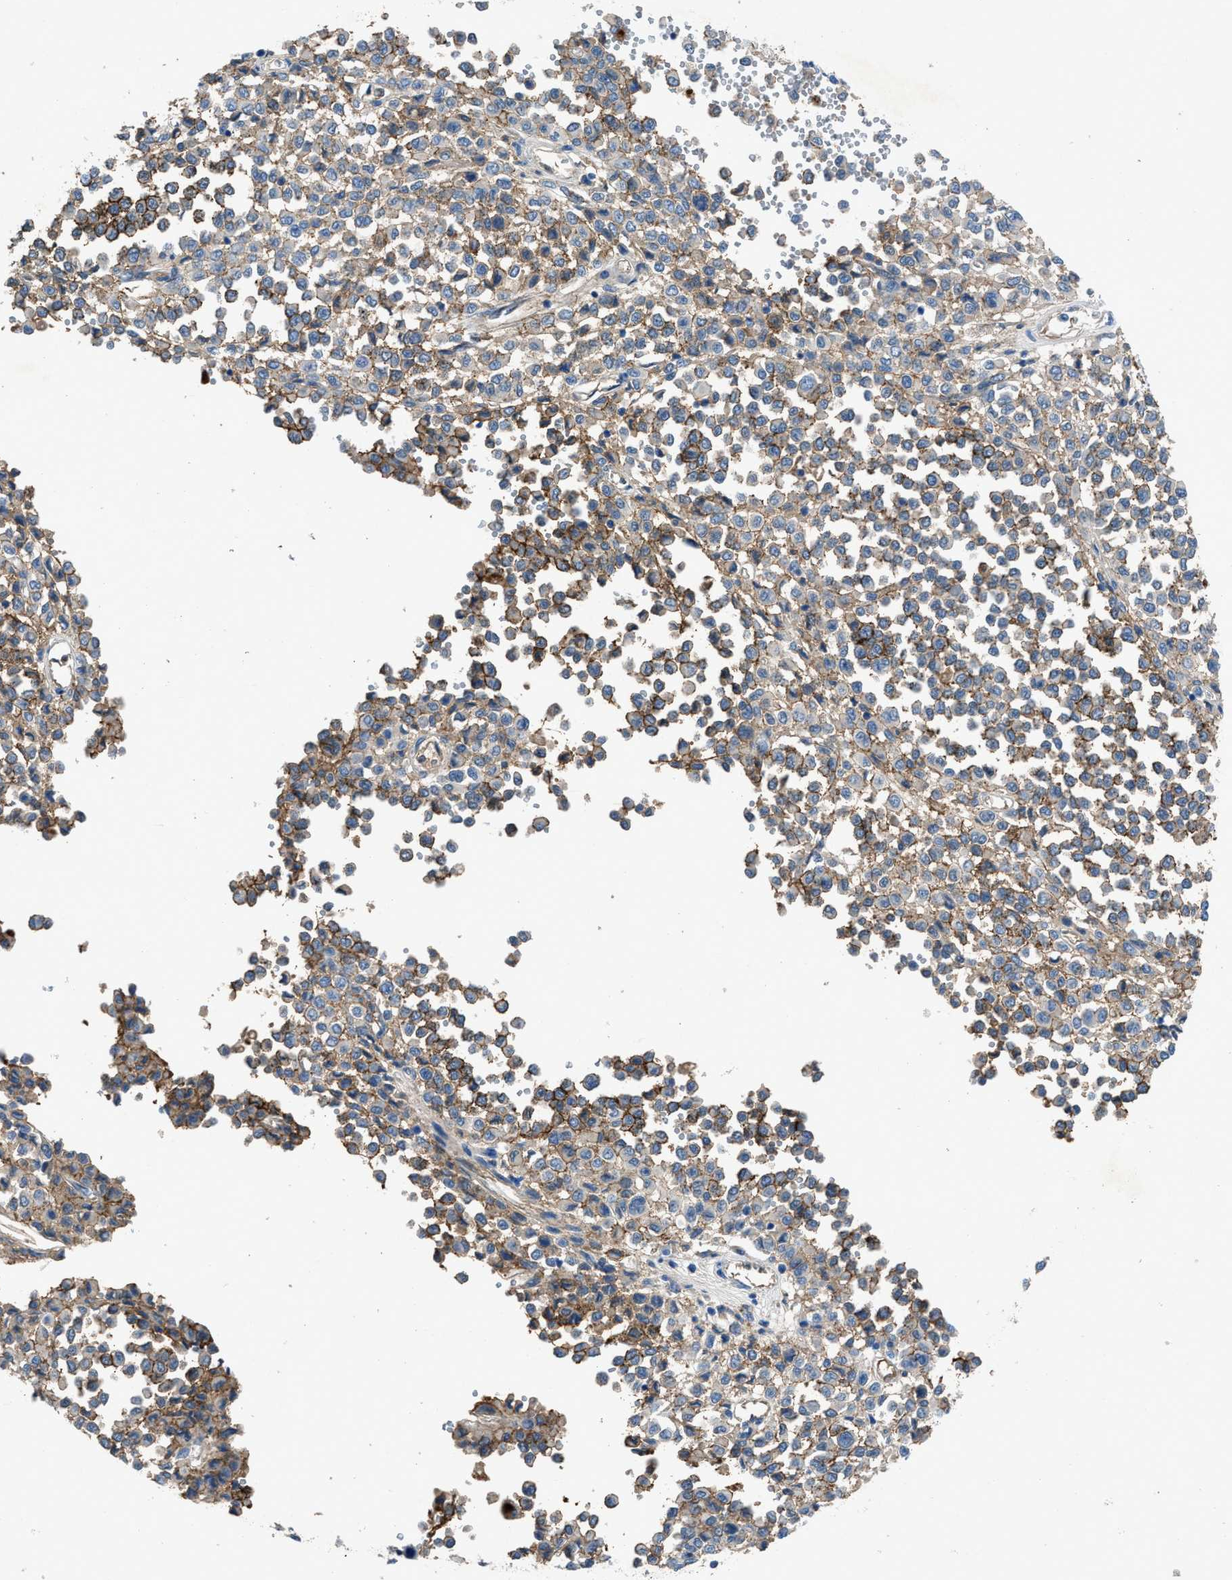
{"staining": {"intensity": "weak", "quantity": "25%-75%", "location": "cytoplasmic/membranous"}, "tissue": "melanoma", "cell_type": "Tumor cells", "image_type": "cancer", "snomed": [{"axis": "morphology", "description": "Malignant melanoma, Metastatic site"}, {"axis": "topography", "description": "Pancreas"}], "caption": "Malignant melanoma (metastatic site) stained with immunohistochemistry (IHC) exhibits weak cytoplasmic/membranous staining in approximately 25%-75% of tumor cells. (IHC, brightfield microscopy, high magnification).", "gene": "PTGFRN", "patient": {"sex": "female", "age": 30}}